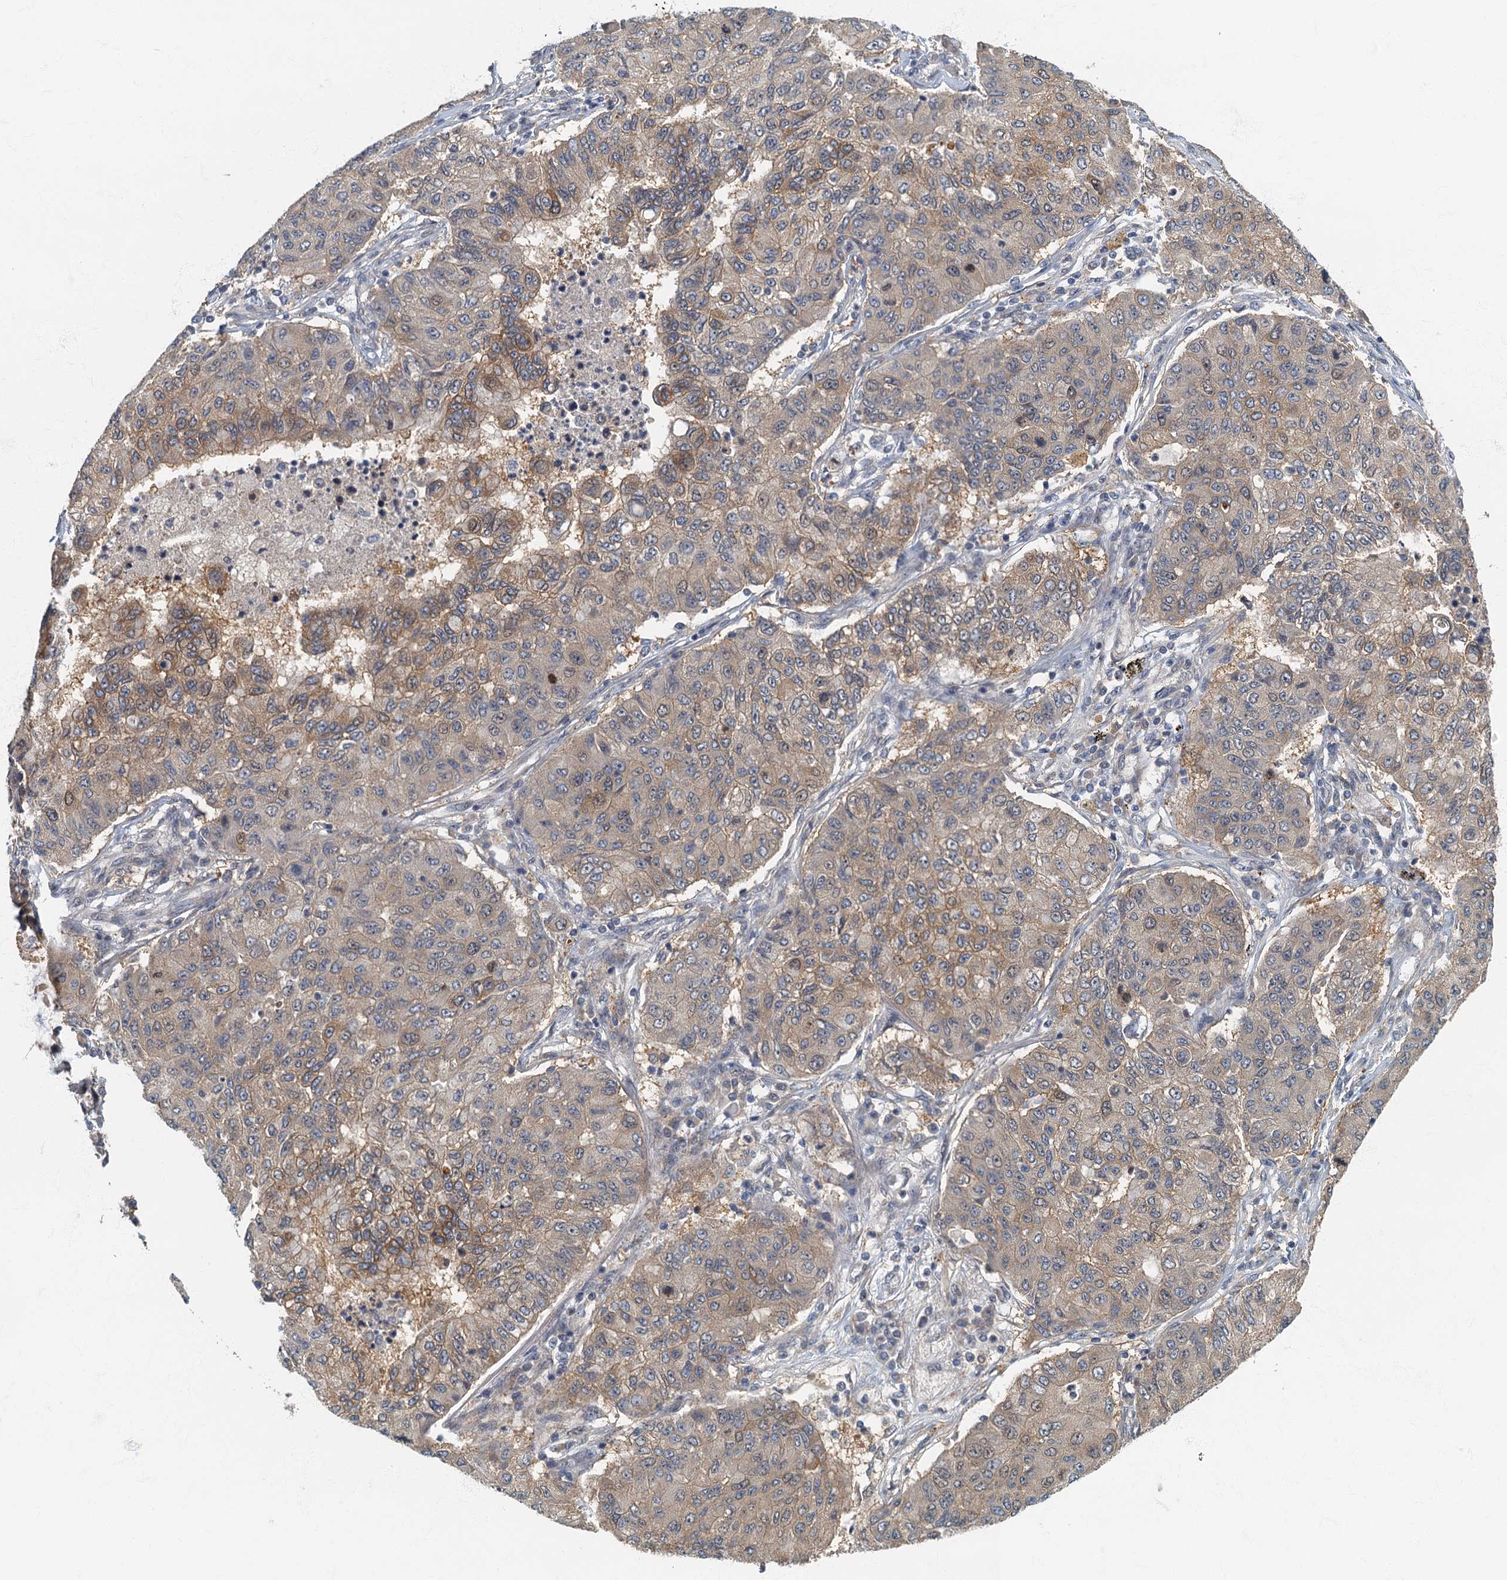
{"staining": {"intensity": "weak", "quantity": "25%-75%", "location": "cytoplasmic/membranous"}, "tissue": "lung cancer", "cell_type": "Tumor cells", "image_type": "cancer", "snomed": [{"axis": "morphology", "description": "Squamous cell carcinoma, NOS"}, {"axis": "topography", "description": "Lung"}], "caption": "Tumor cells reveal low levels of weak cytoplasmic/membranous staining in approximately 25%-75% of cells in human lung cancer.", "gene": "CKAP2L", "patient": {"sex": "male", "age": 74}}